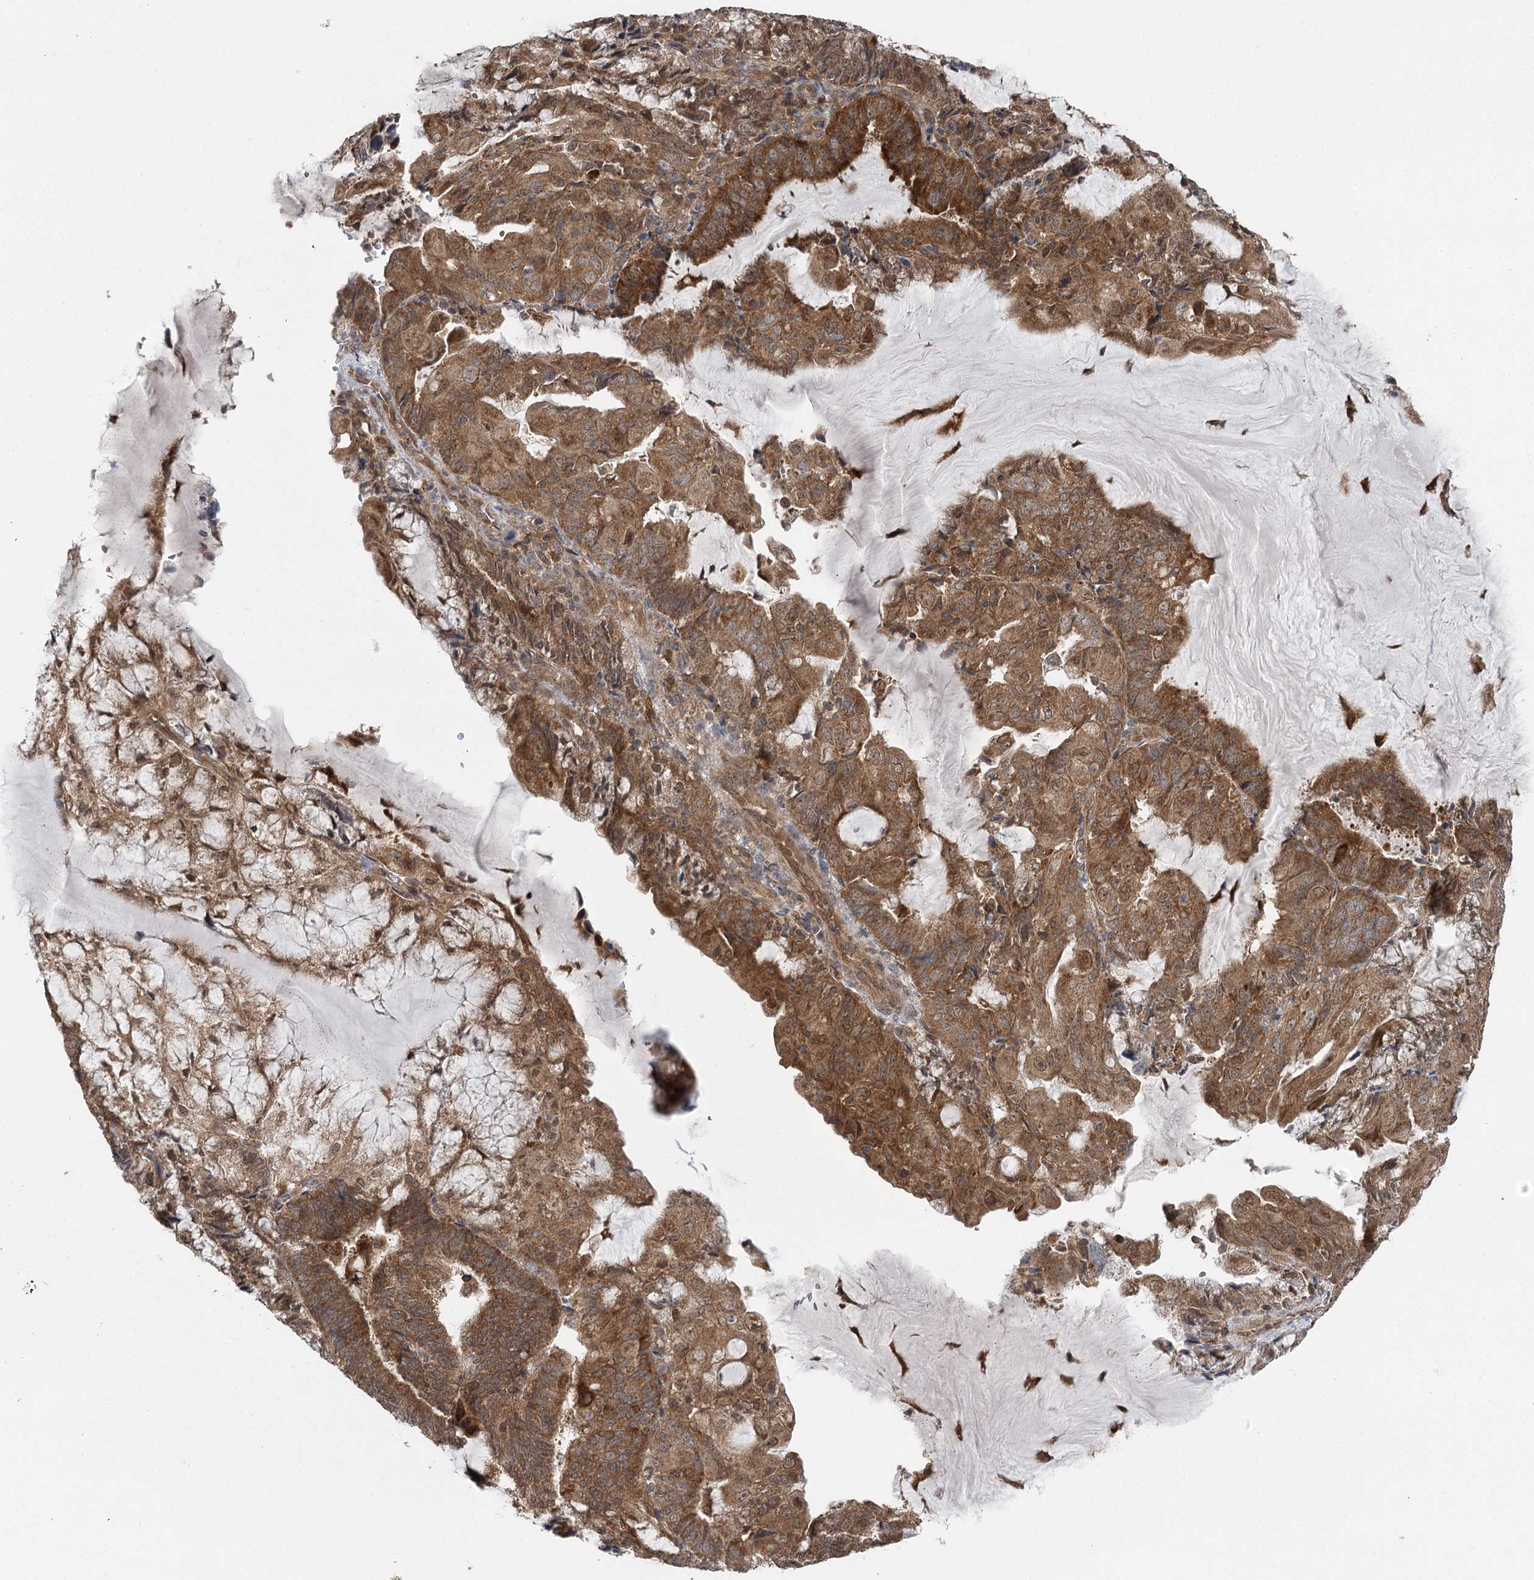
{"staining": {"intensity": "moderate", "quantity": ">75%", "location": "cytoplasmic/membranous"}, "tissue": "endometrial cancer", "cell_type": "Tumor cells", "image_type": "cancer", "snomed": [{"axis": "morphology", "description": "Adenocarcinoma, NOS"}, {"axis": "topography", "description": "Endometrium"}], "caption": "The micrograph demonstrates a brown stain indicating the presence of a protein in the cytoplasmic/membranous of tumor cells in adenocarcinoma (endometrial).", "gene": "C12orf4", "patient": {"sex": "female", "age": 81}}